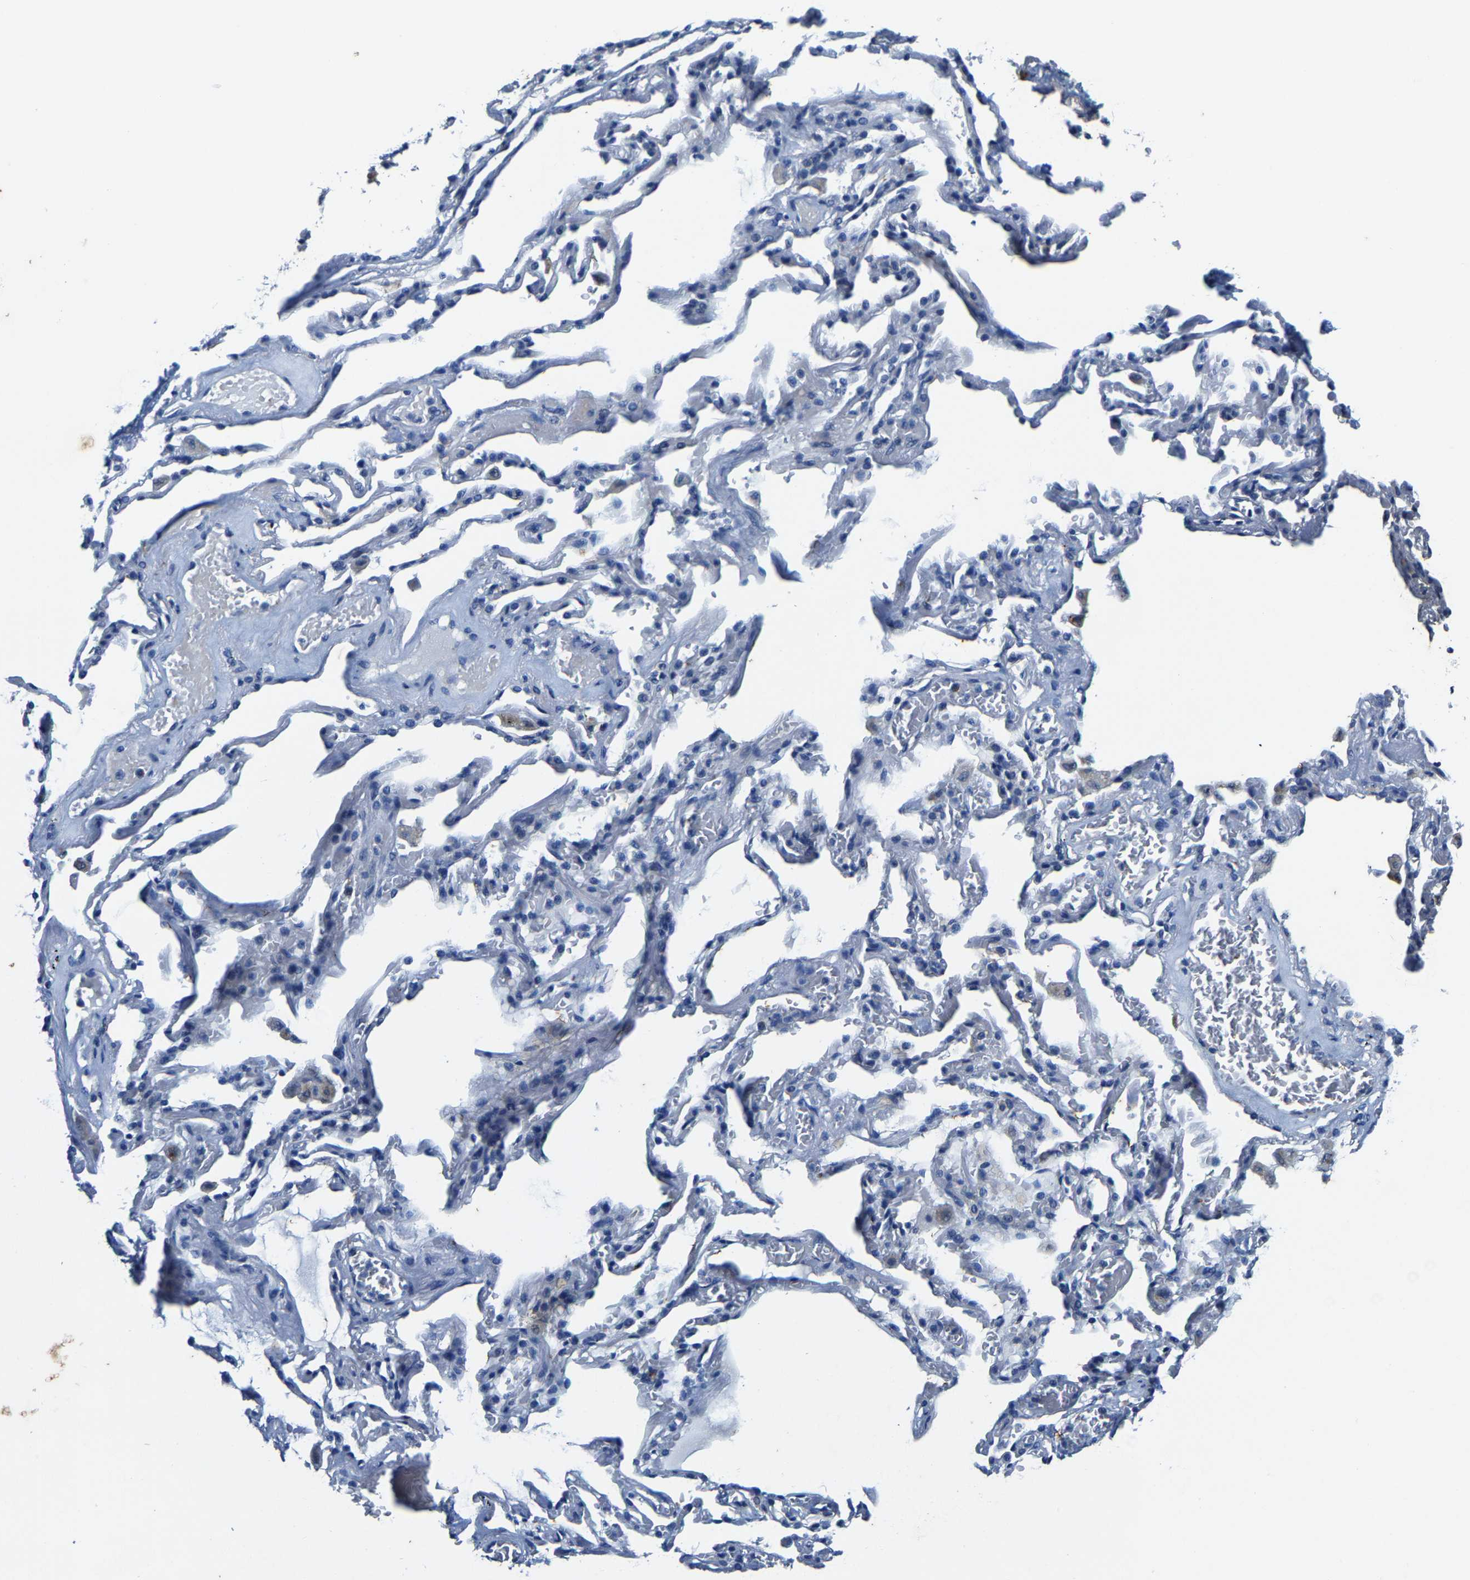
{"staining": {"intensity": "negative", "quantity": "none", "location": "none"}, "tissue": "adipose tissue", "cell_type": "Adipocytes", "image_type": "normal", "snomed": [{"axis": "morphology", "description": "Normal tissue, NOS"}, {"axis": "topography", "description": "Cartilage tissue"}, {"axis": "topography", "description": "Lung"}], "caption": "The image shows no significant positivity in adipocytes of adipose tissue.", "gene": "SLC25A25", "patient": {"sex": "female", "age": 77}}